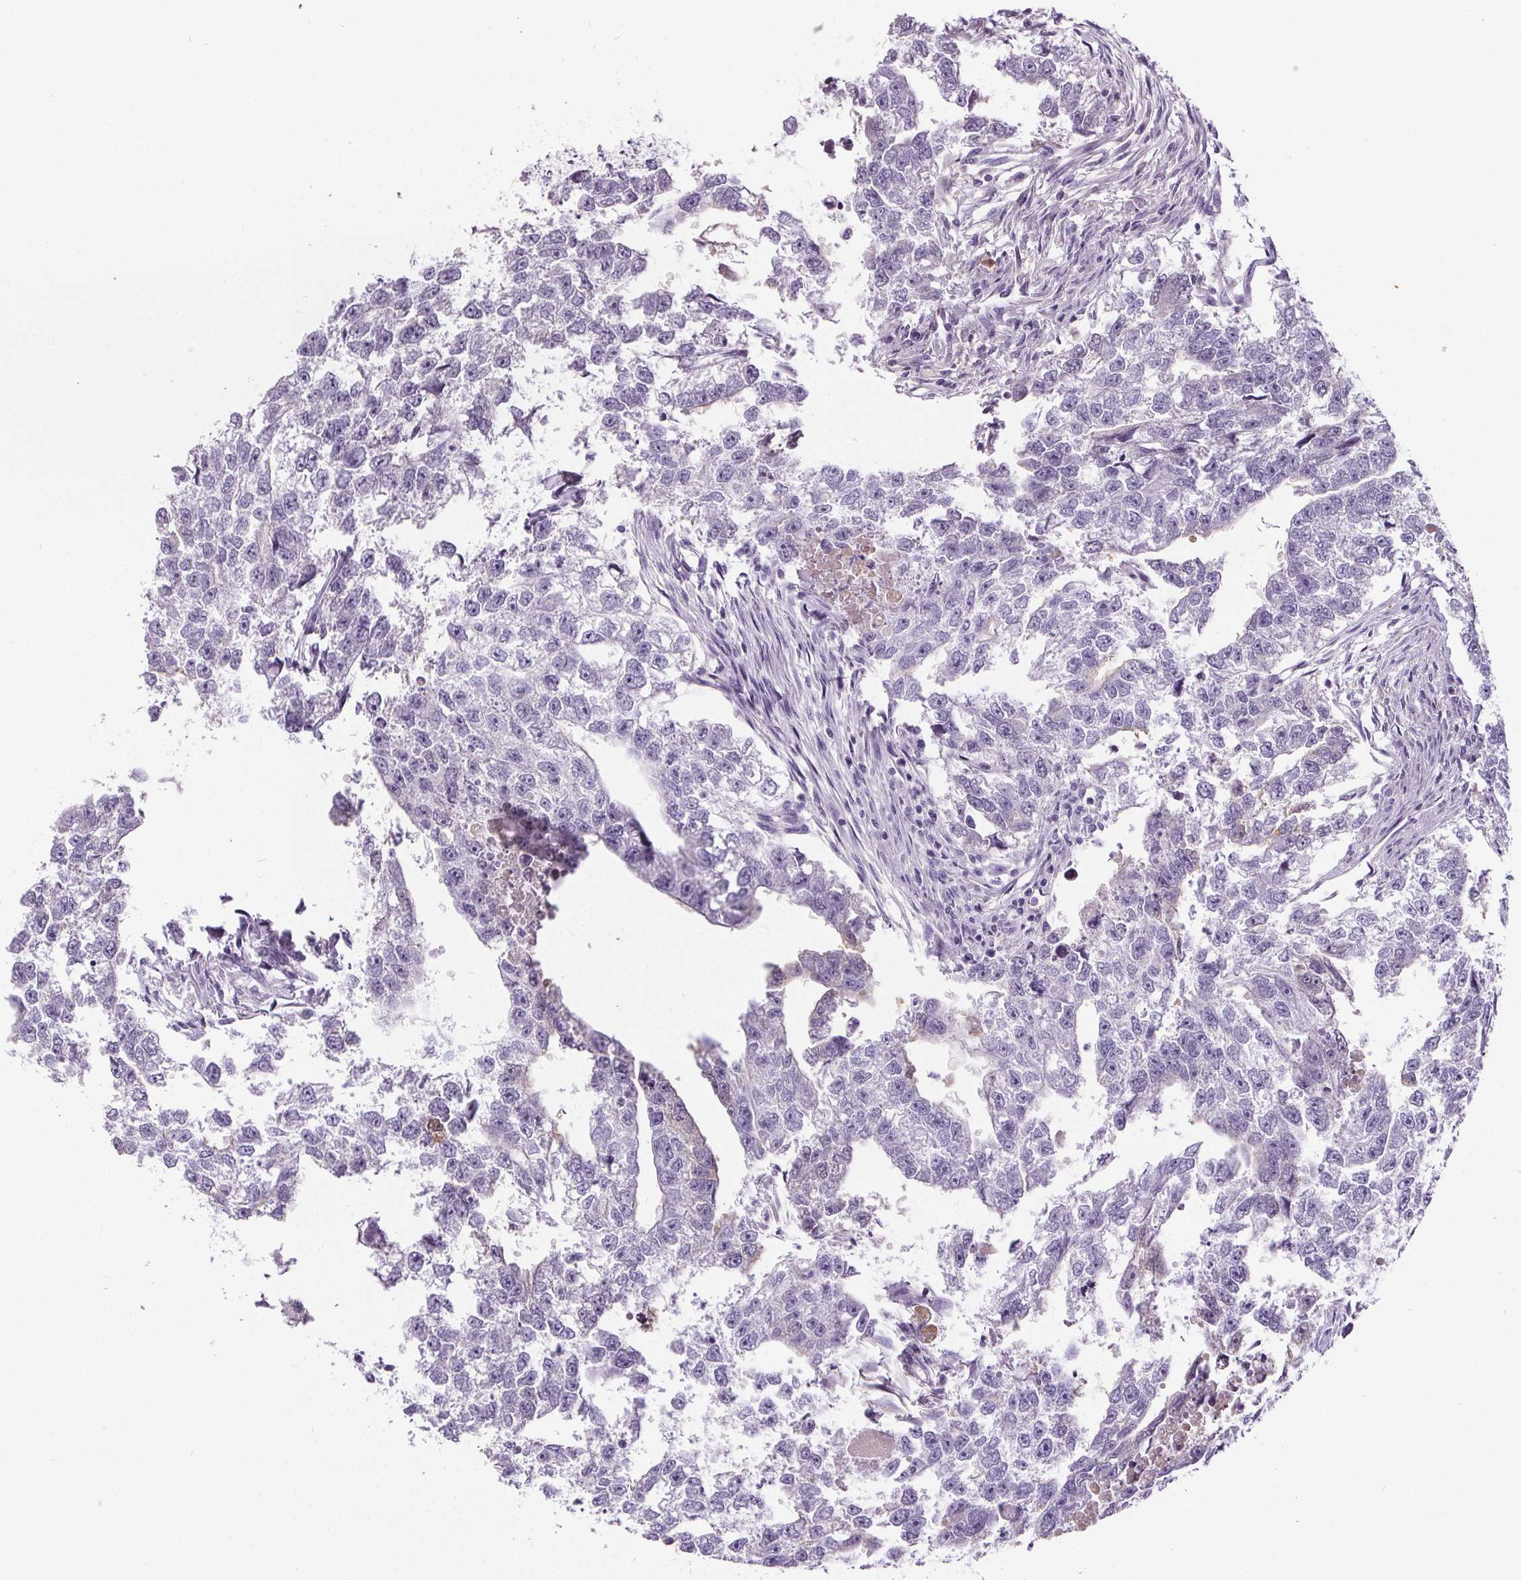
{"staining": {"intensity": "negative", "quantity": "none", "location": "none"}, "tissue": "testis cancer", "cell_type": "Tumor cells", "image_type": "cancer", "snomed": [{"axis": "morphology", "description": "Carcinoma, Embryonal, NOS"}, {"axis": "morphology", "description": "Teratoma, malignant, NOS"}, {"axis": "topography", "description": "Testis"}], "caption": "A high-resolution histopathology image shows immunohistochemistry staining of testis teratoma (malignant), which shows no significant staining in tumor cells.", "gene": "CD5L", "patient": {"sex": "male", "age": 44}}